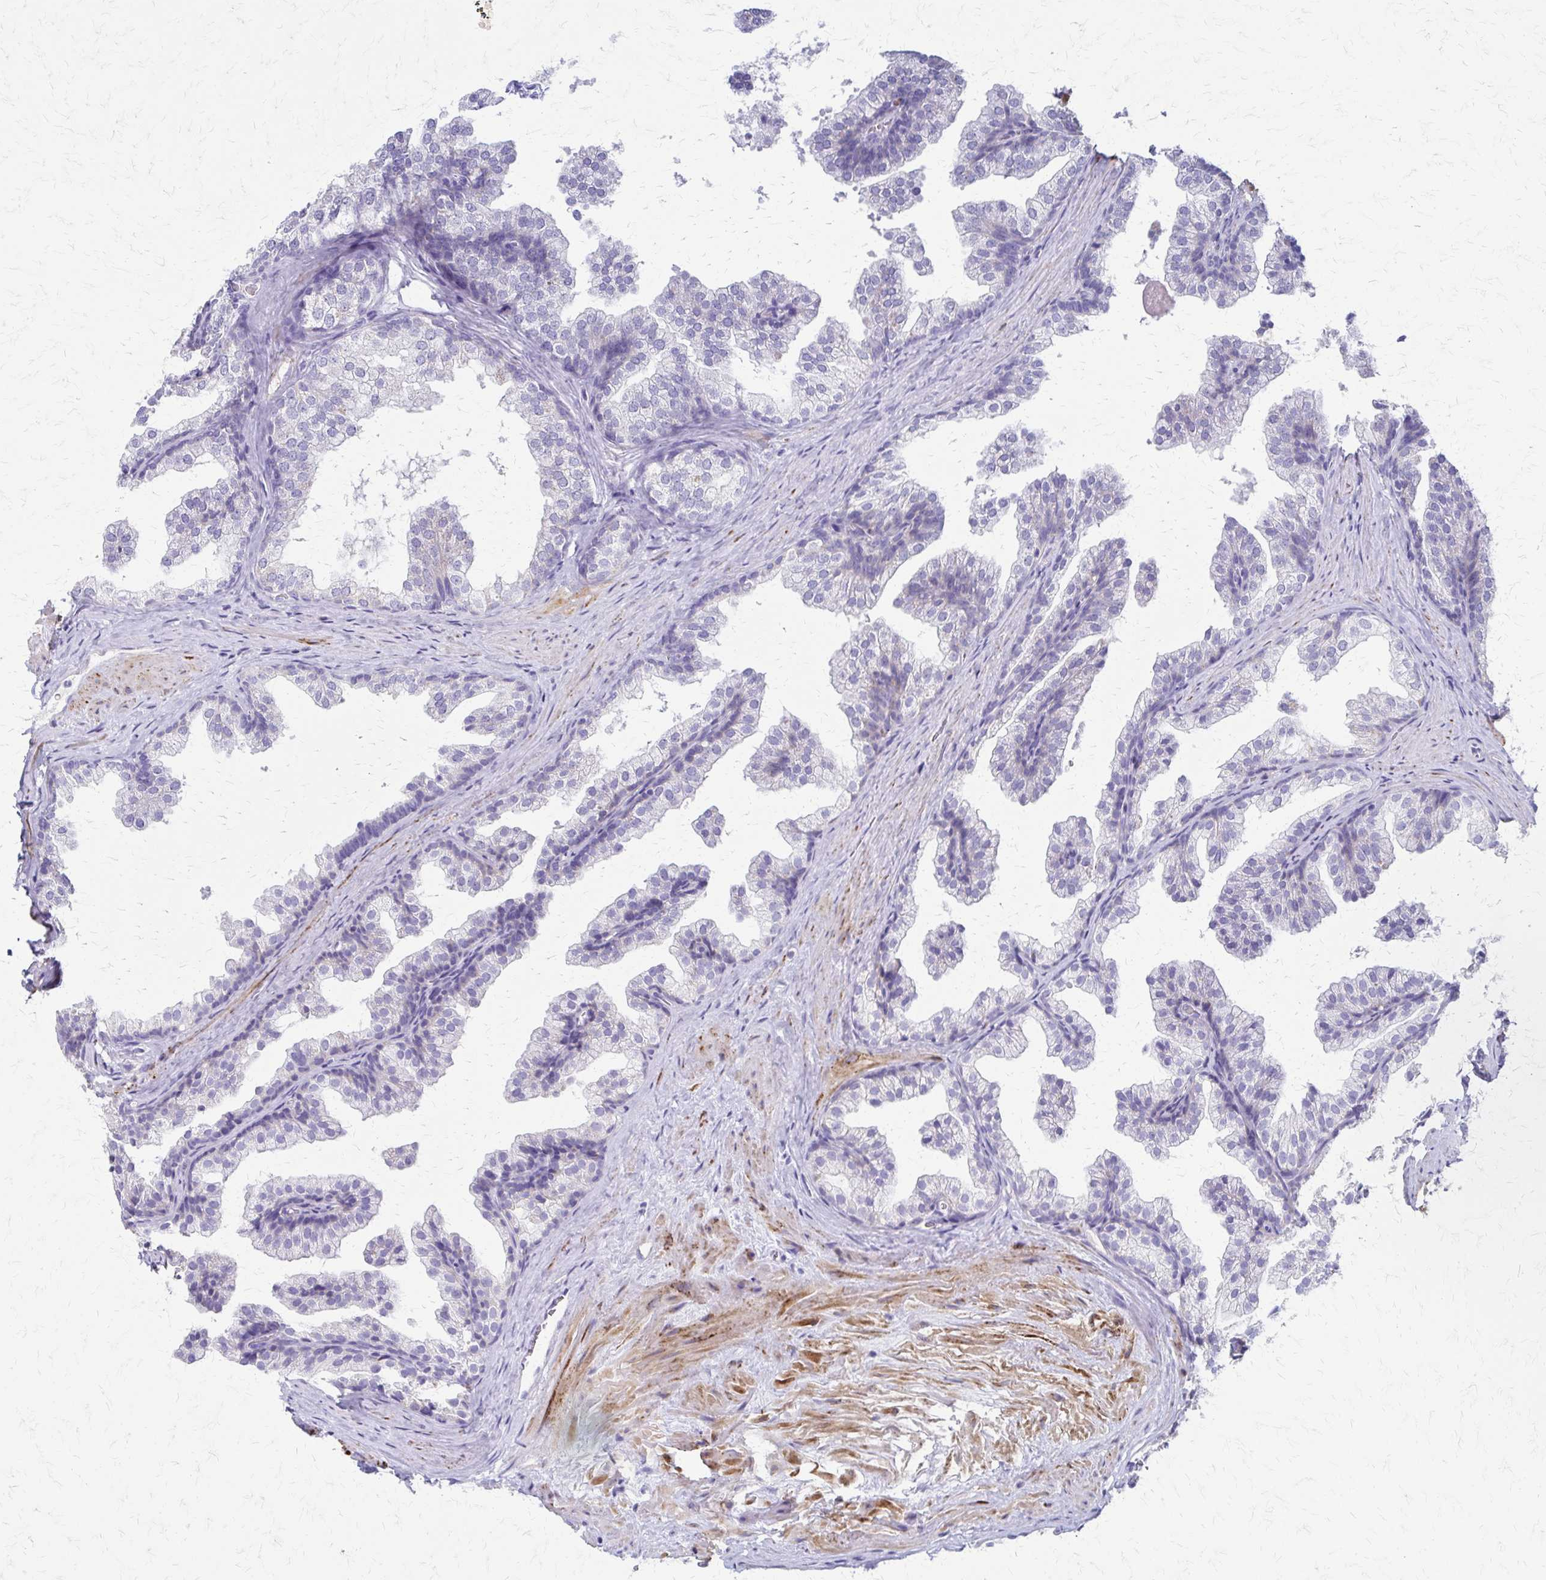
{"staining": {"intensity": "negative", "quantity": "none", "location": "none"}, "tissue": "prostate", "cell_type": "Glandular cells", "image_type": "normal", "snomed": [{"axis": "morphology", "description": "Normal tissue, NOS"}, {"axis": "topography", "description": "Prostate"}], "caption": "Immunohistochemistry of unremarkable human prostate displays no expression in glandular cells.", "gene": "ZSCAN5B", "patient": {"sex": "male", "age": 37}}